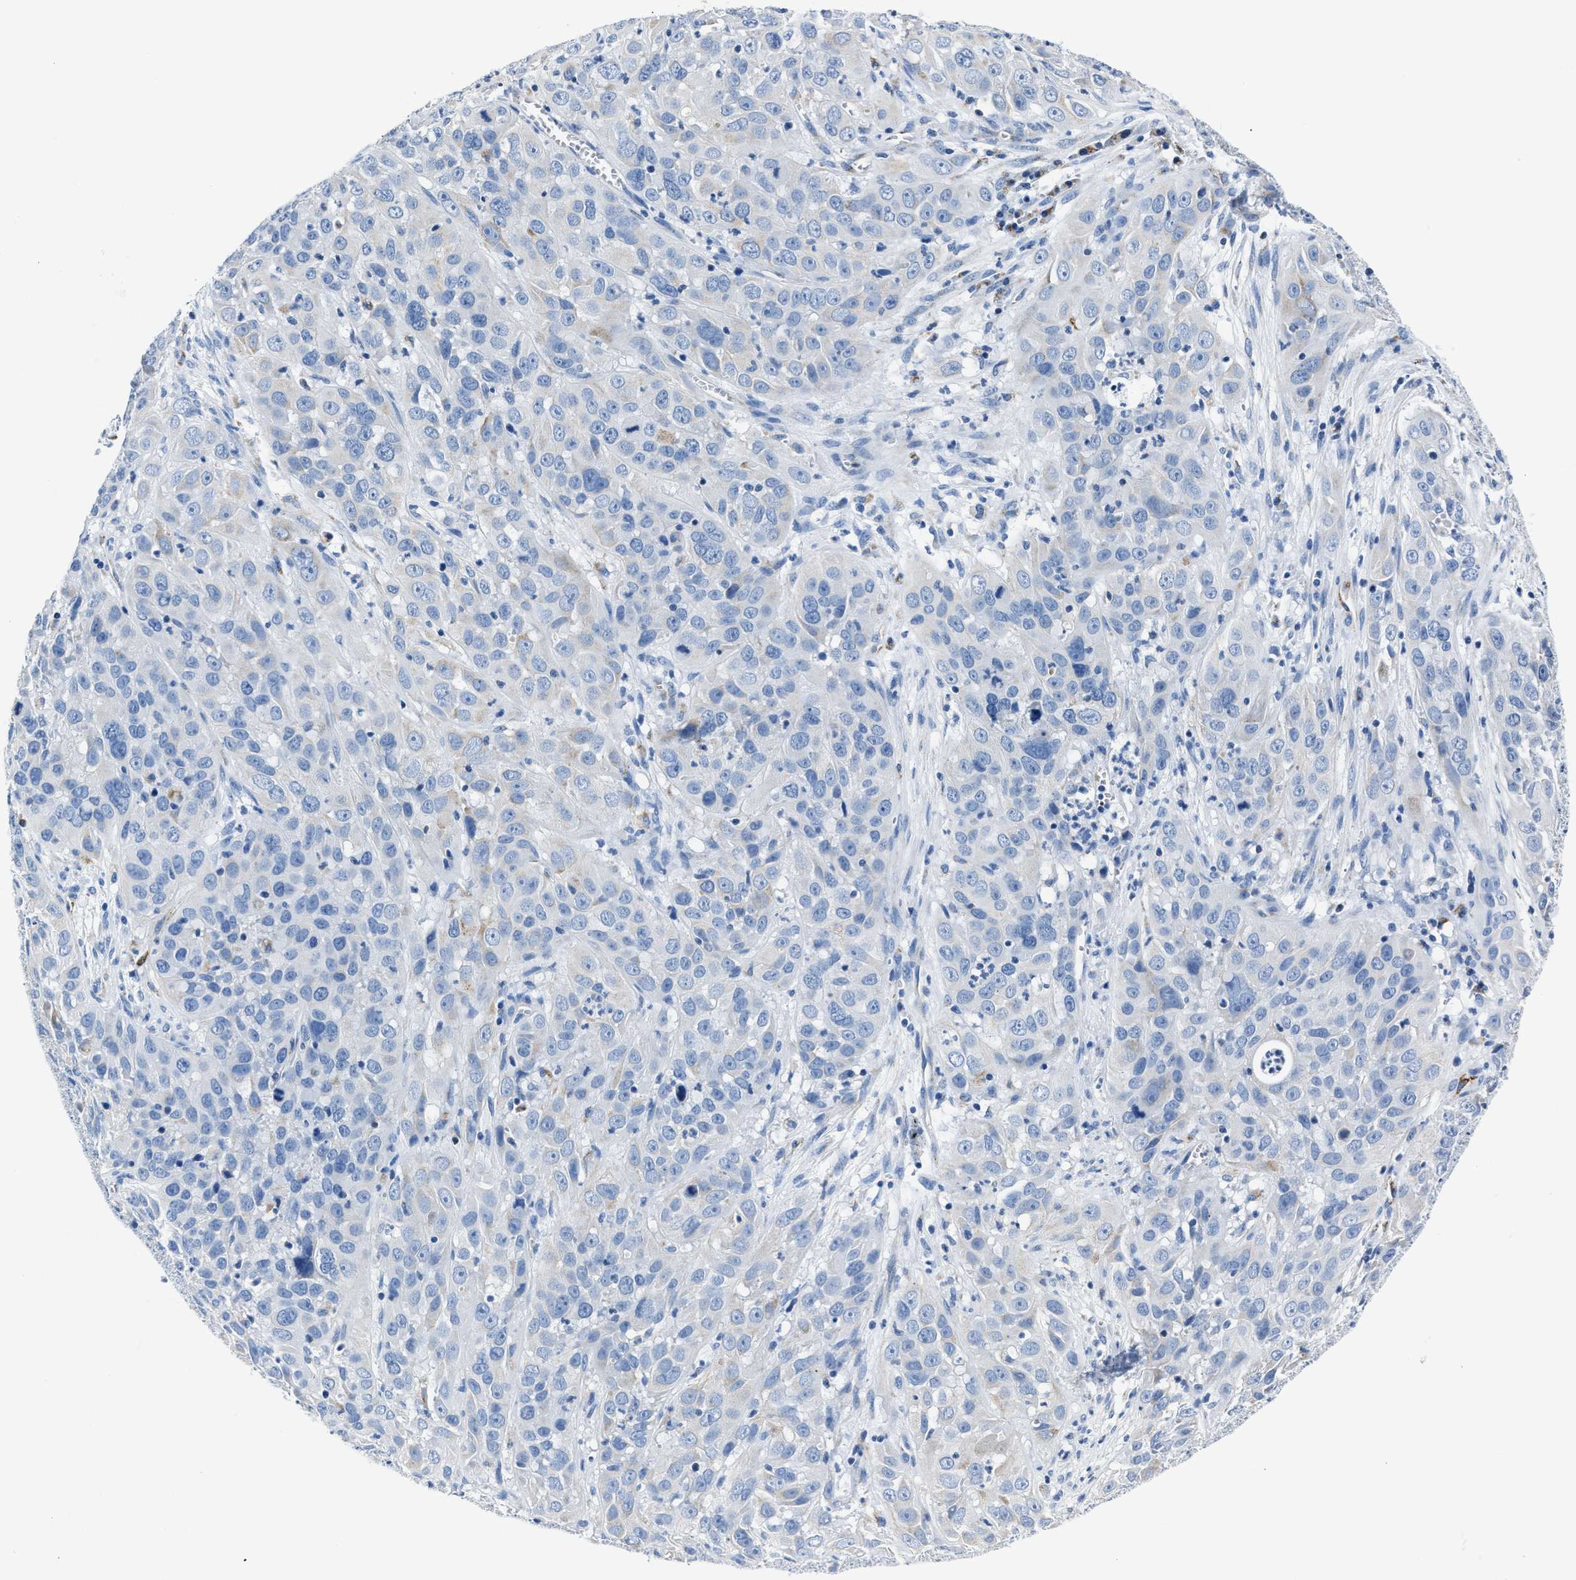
{"staining": {"intensity": "negative", "quantity": "none", "location": "none"}, "tissue": "cervical cancer", "cell_type": "Tumor cells", "image_type": "cancer", "snomed": [{"axis": "morphology", "description": "Squamous cell carcinoma, NOS"}, {"axis": "topography", "description": "Cervix"}], "caption": "Immunohistochemistry micrograph of human cervical cancer (squamous cell carcinoma) stained for a protein (brown), which shows no expression in tumor cells. (DAB immunohistochemistry visualized using brightfield microscopy, high magnification).", "gene": "AMACR", "patient": {"sex": "female", "age": 32}}